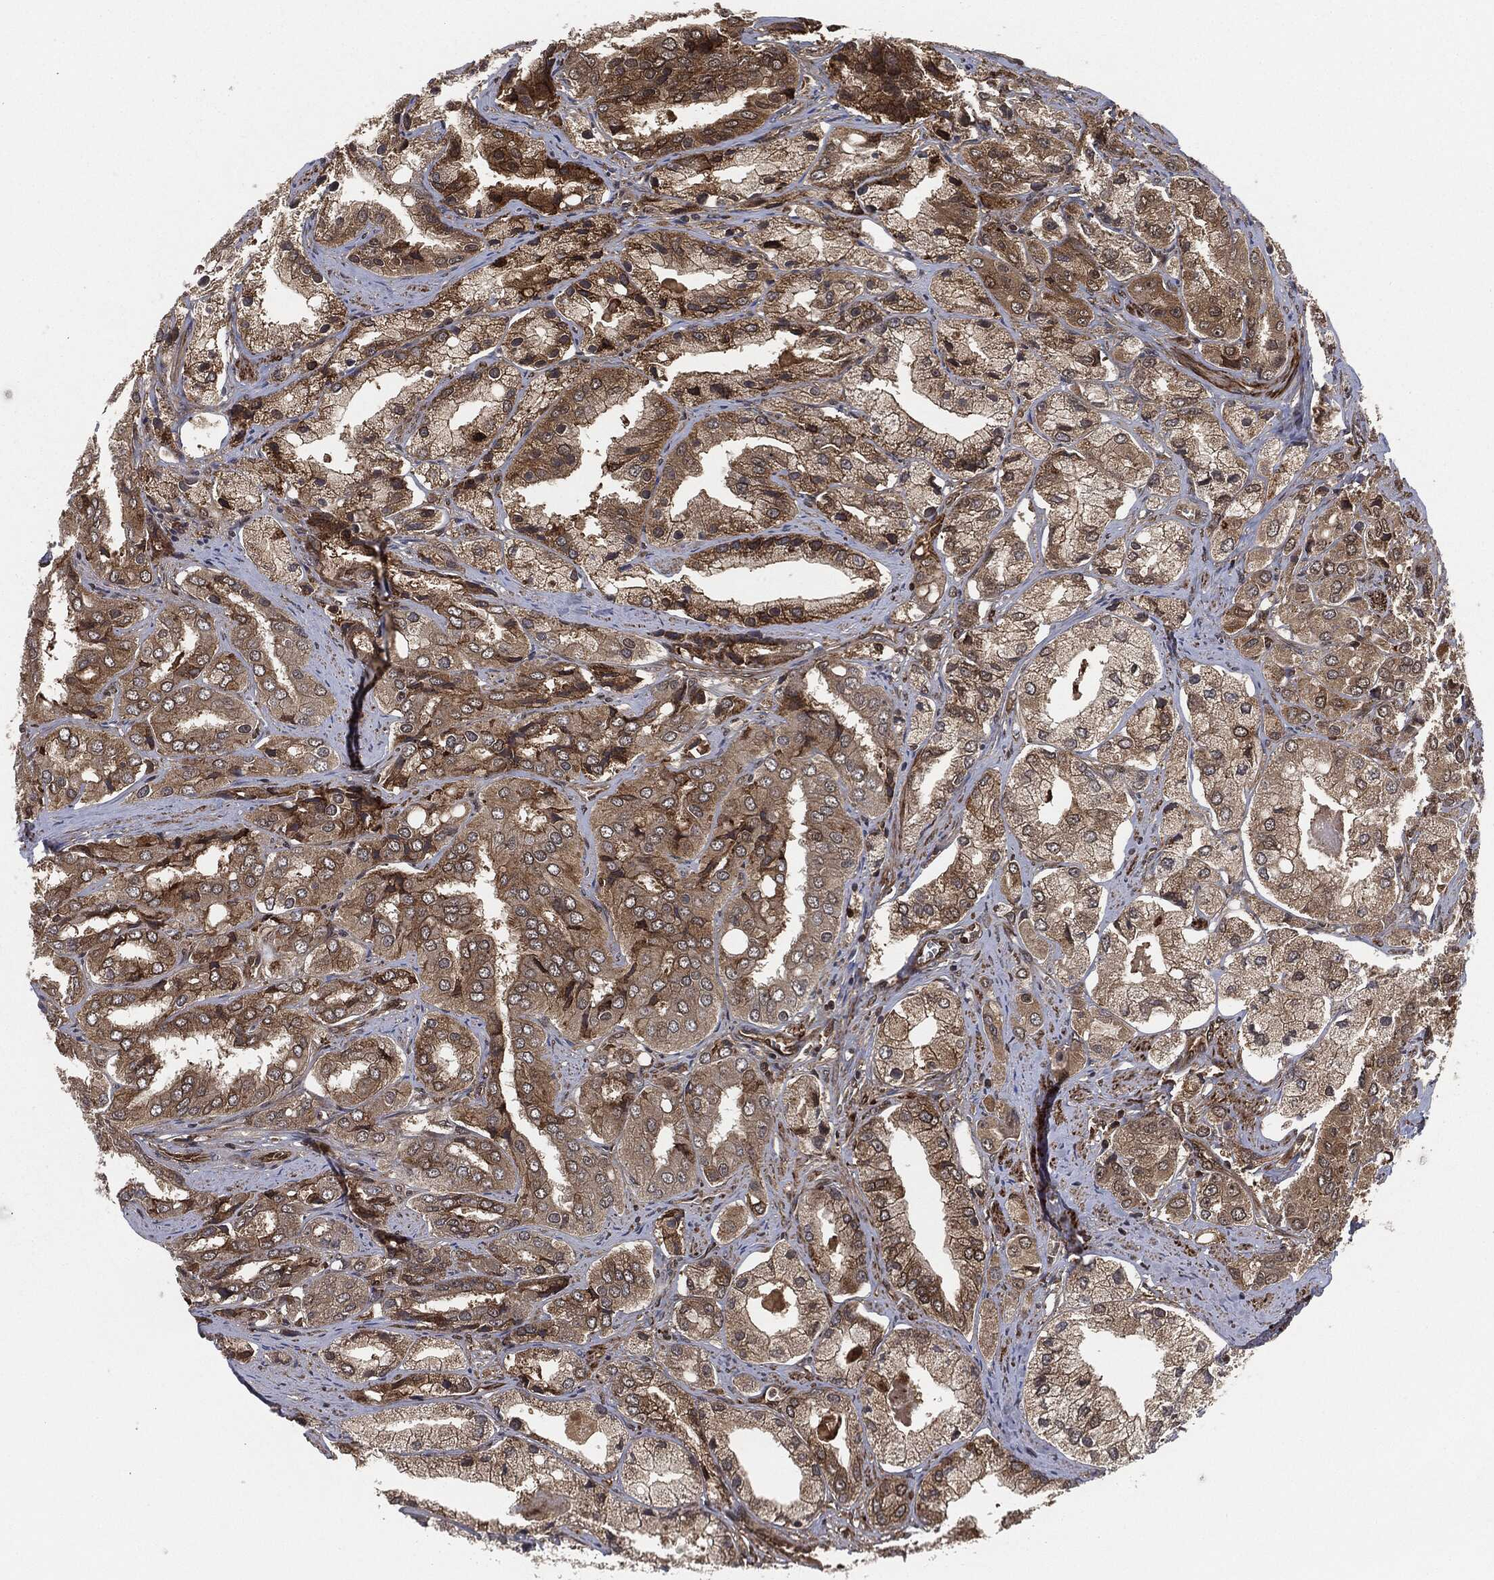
{"staining": {"intensity": "moderate", "quantity": "25%-75%", "location": "cytoplasmic/membranous"}, "tissue": "prostate cancer", "cell_type": "Tumor cells", "image_type": "cancer", "snomed": [{"axis": "morphology", "description": "Adenocarcinoma, Low grade"}, {"axis": "topography", "description": "Prostate"}], "caption": "Prostate adenocarcinoma (low-grade) tissue reveals moderate cytoplasmic/membranous staining in about 25%-75% of tumor cells, visualized by immunohistochemistry.", "gene": "CAPRIN2", "patient": {"sex": "male", "age": 69}}